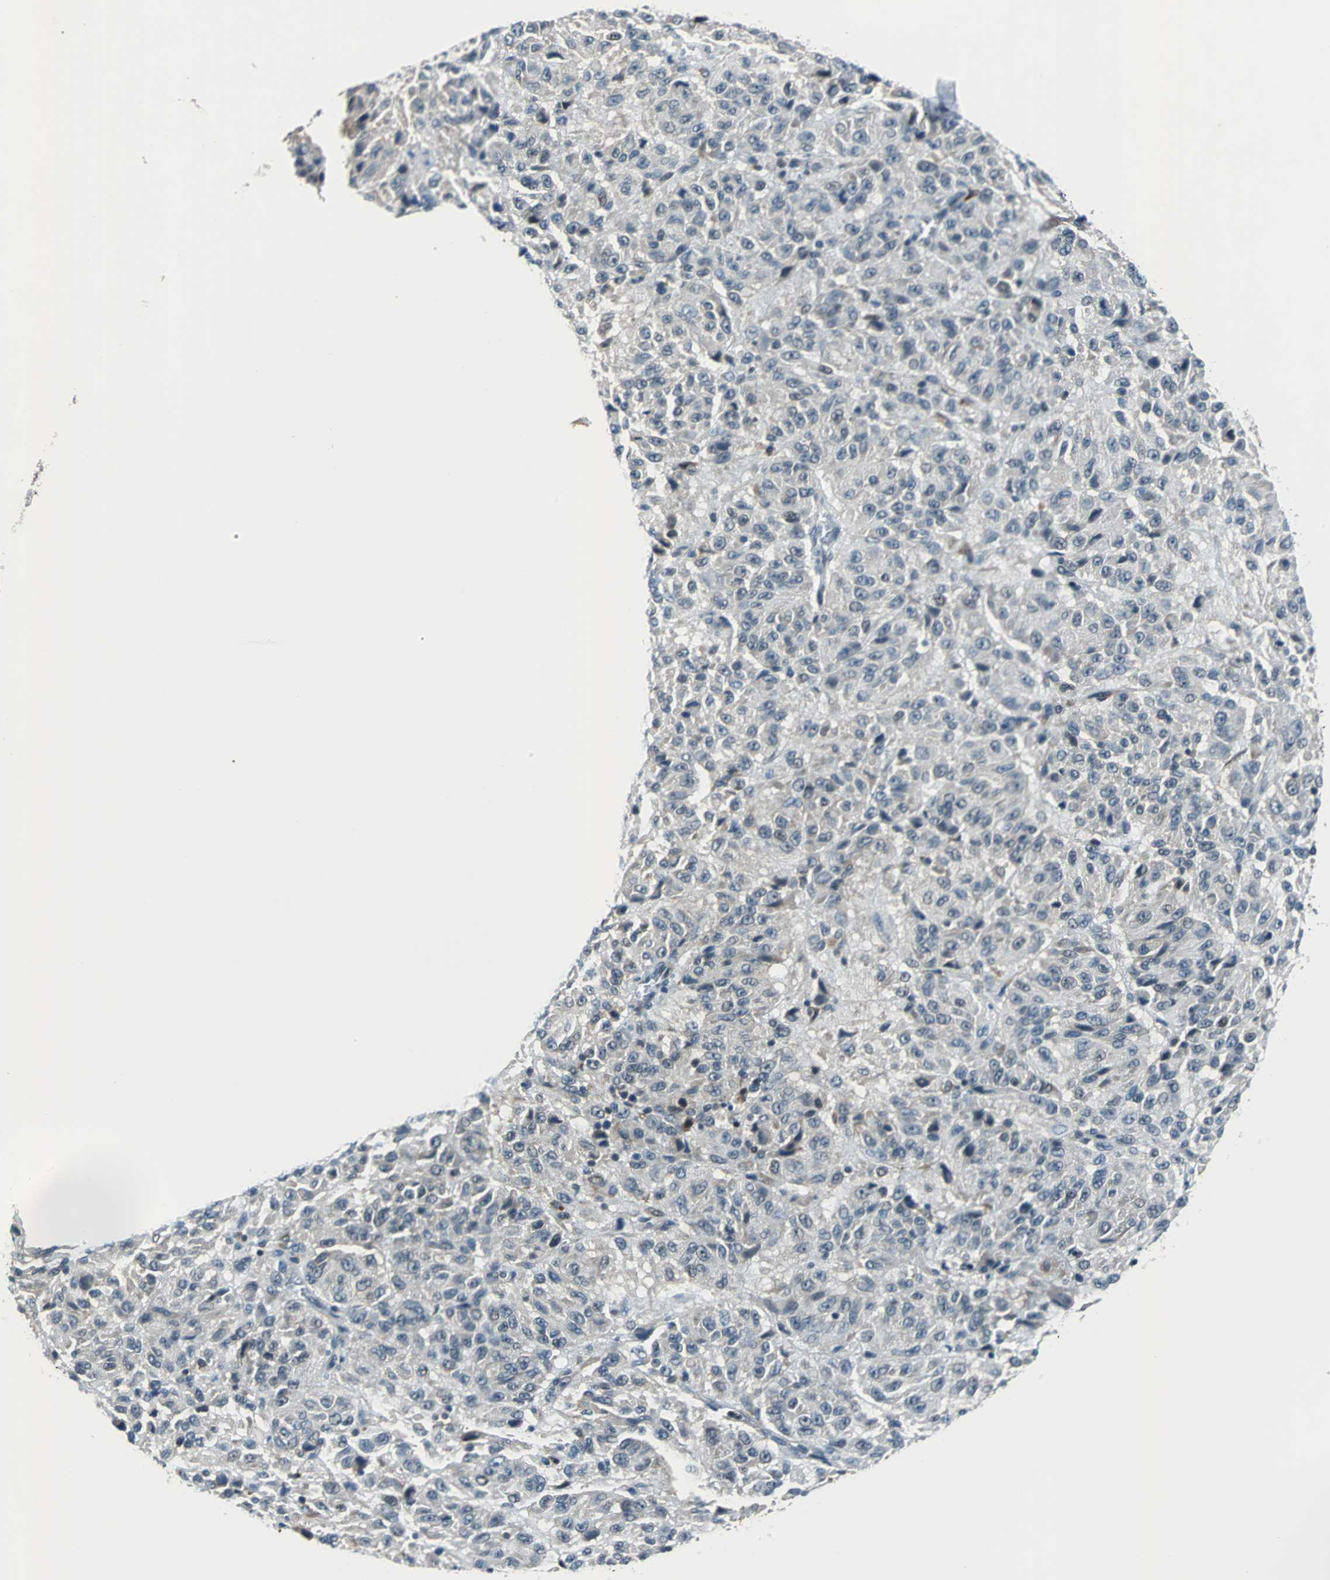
{"staining": {"intensity": "negative", "quantity": "none", "location": "none"}, "tissue": "melanoma", "cell_type": "Tumor cells", "image_type": "cancer", "snomed": [{"axis": "morphology", "description": "Malignant melanoma, Metastatic site"}, {"axis": "topography", "description": "Lung"}], "caption": "DAB immunohistochemical staining of malignant melanoma (metastatic site) exhibits no significant staining in tumor cells.", "gene": "USP28", "patient": {"sex": "male", "age": 64}}